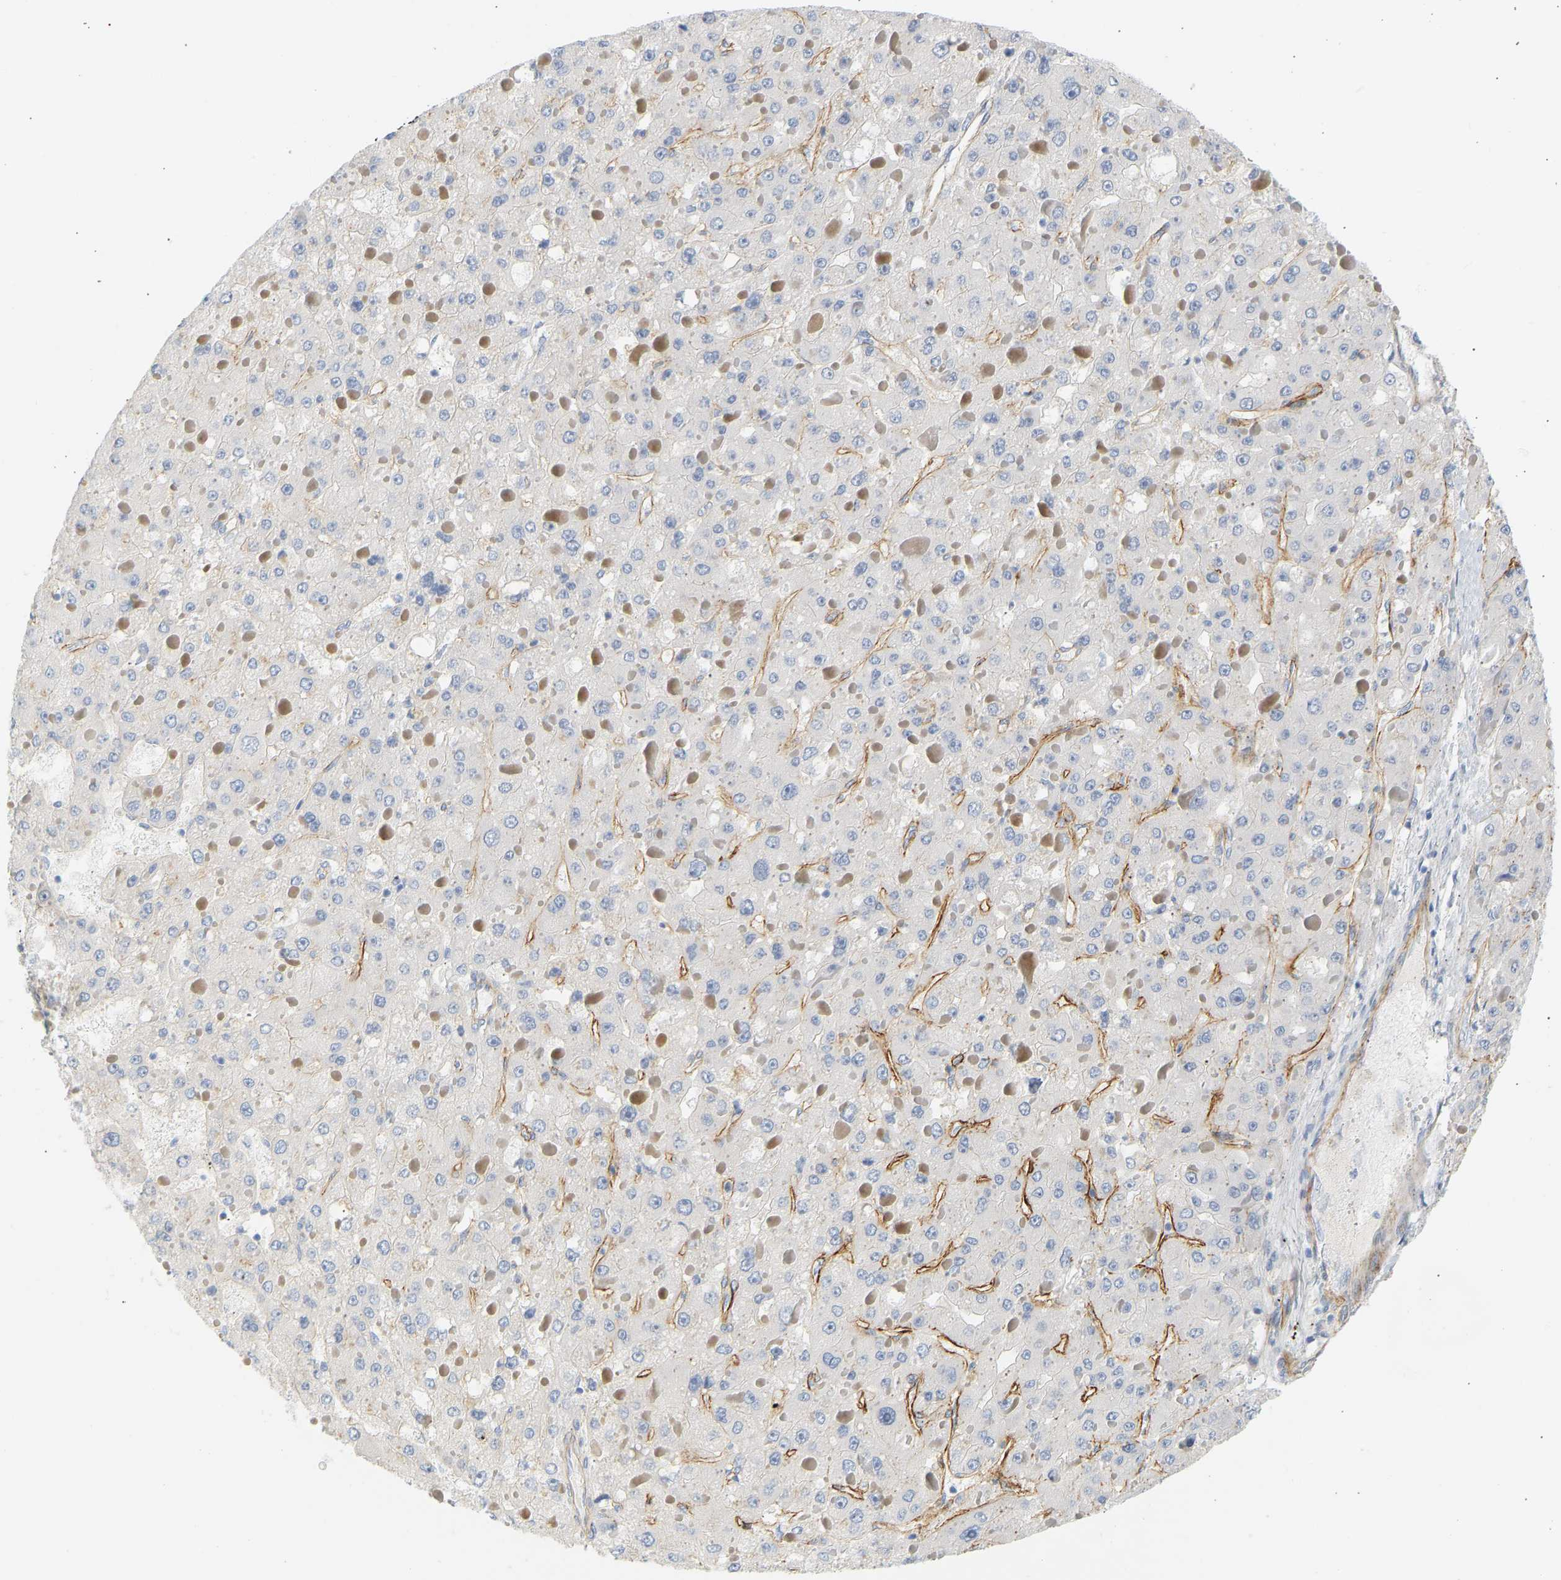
{"staining": {"intensity": "negative", "quantity": "none", "location": "none"}, "tissue": "liver cancer", "cell_type": "Tumor cells", "image_type": "cancer", "snomed": [{"axis": "morphology", "description": "Carcinoma, Hepatocellular, NOS"}, {"axis": "topography", "description": "Liver"}], "caption": "DAB immunohistochemical staining of hepatocellular carcinoma (liver) exhibits no significant positivity in tumor cells.", "gene": "SLC30A7", "patient": {"sex": "female", "age": 73}}